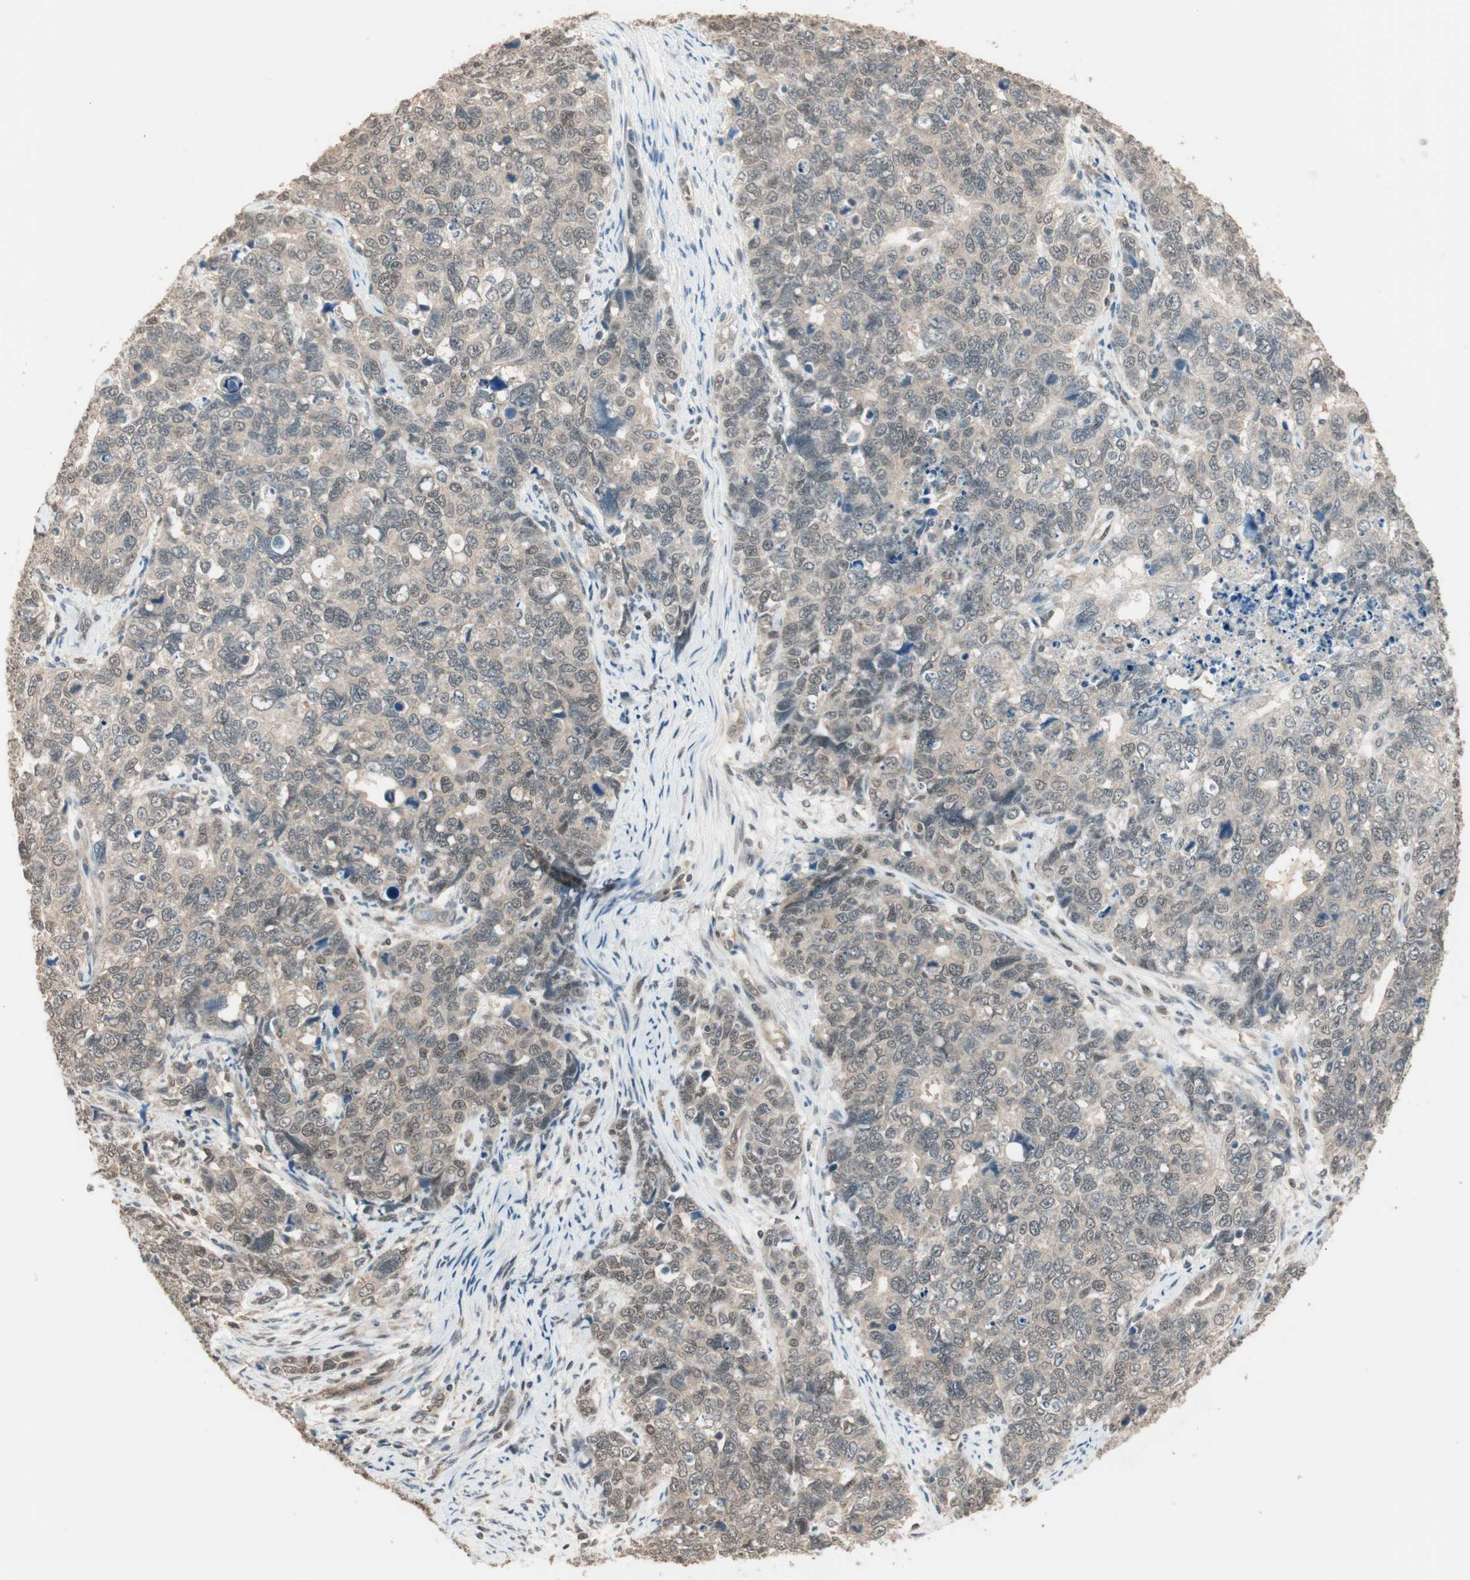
{"staining": {"intensity": "weak", "quantity": "25%-75%", "location": "cytoplasmic/membranous"}, "tissue": "cervical cancer", "cell_type": "Tumor cells", "image_type": "cancer", "snomed": [{"axis": "morphology", "description": "Squamous cell carcinoma, NOS"}, {"axis": "topography", "description": "Cervix"}], "caption": "Cervical squamous cell carcinoma was stained to show a protein in brown. There is low levels of weak cytoplasmic/membranous positivity in about 25%-75% of tumor cells.", "gene": "USP5", "patient": {"sex": "female", "age": 63}}